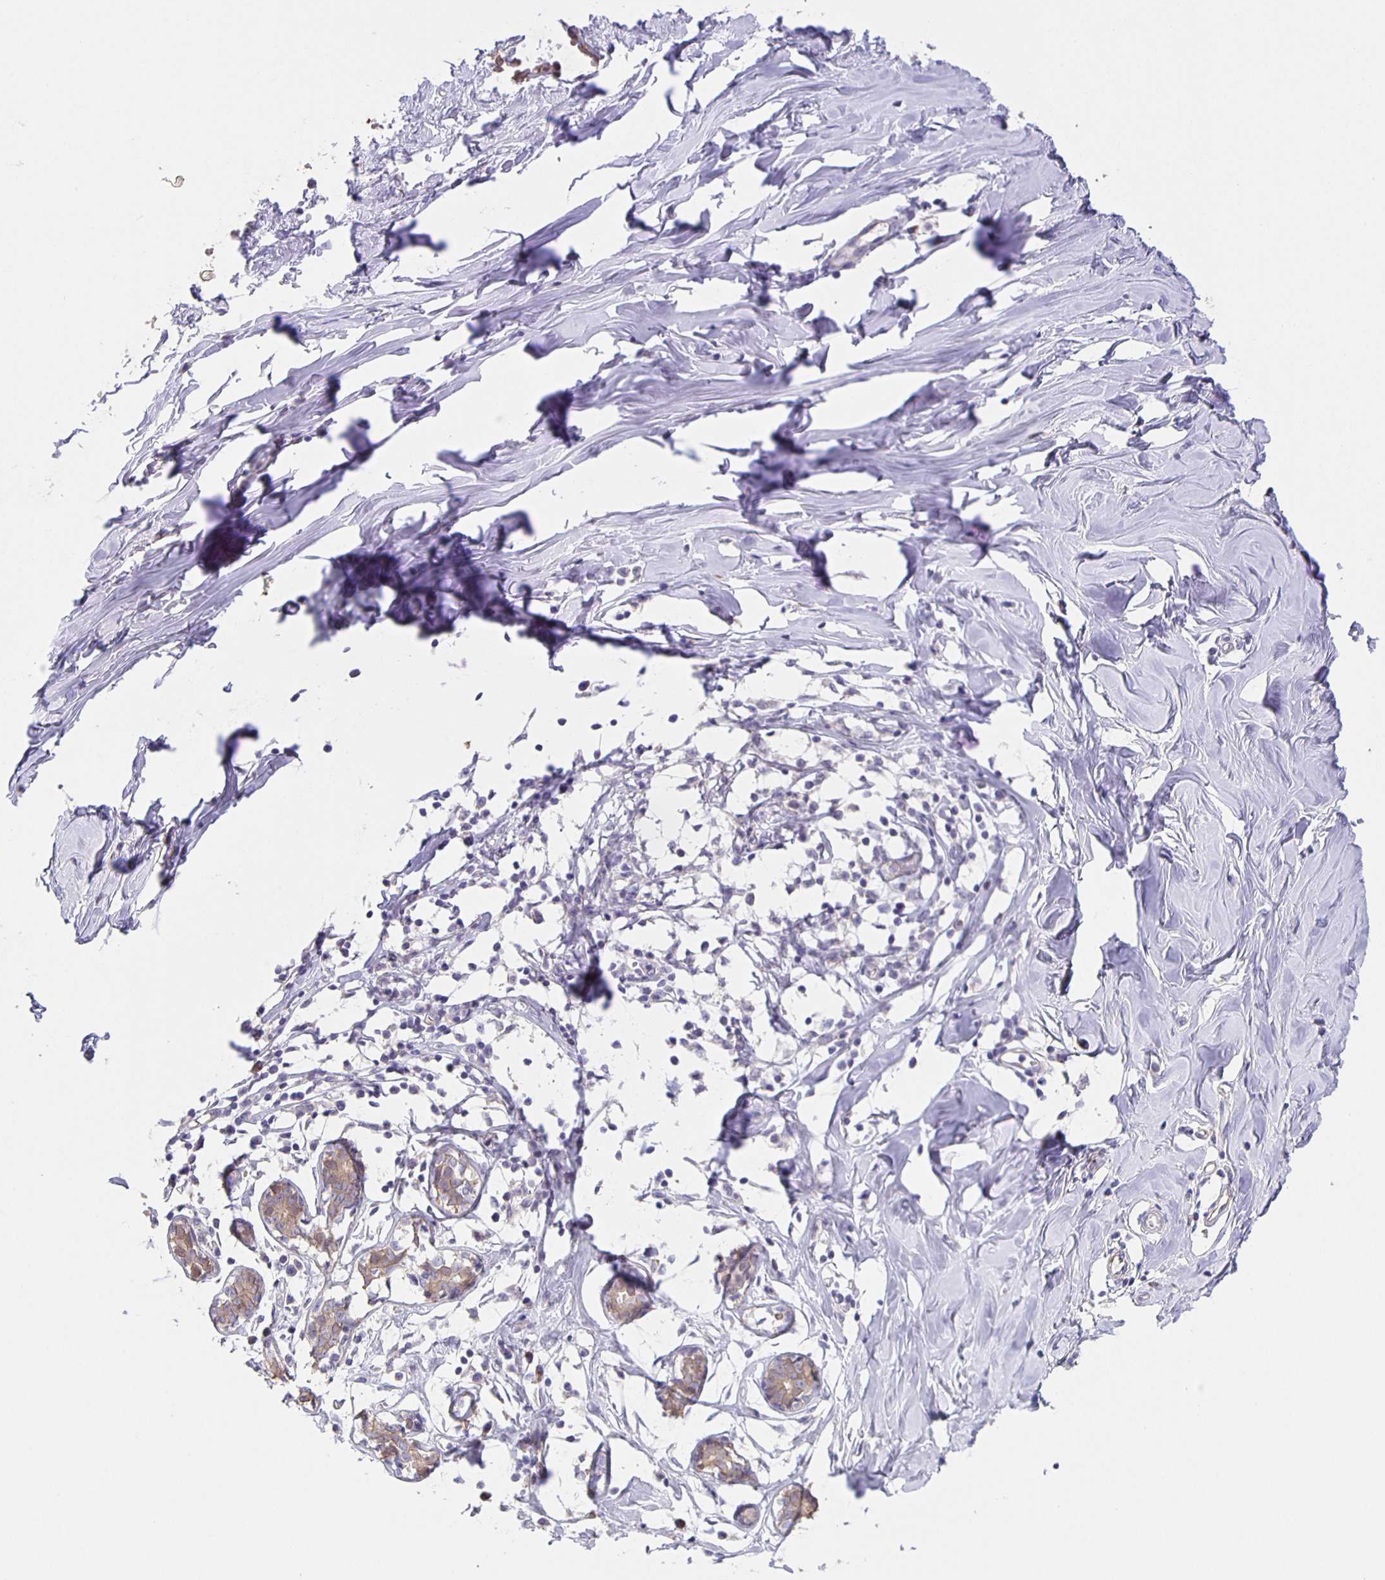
{"staining": {"intensity": "negative", "quantity": "none", "location": "none"}, "tissue": "breast", "cell_type": "Adipocytes", "image_type": "normal", "snomed": [{"axis": "morphology", "description": "Normal tissue, NOS"}, {"axis": "topography", "description": "Breast"}], "caption": "High magnification brightfield microscopy of normal breast stained with DAB (3,3'-diaminobenzidine) (brown) and counterstained with hematoxylin (blue): adipocytes show no significant staining.", "gene": "JMJD4", "patient": {"sex": "female", "age": 27}}